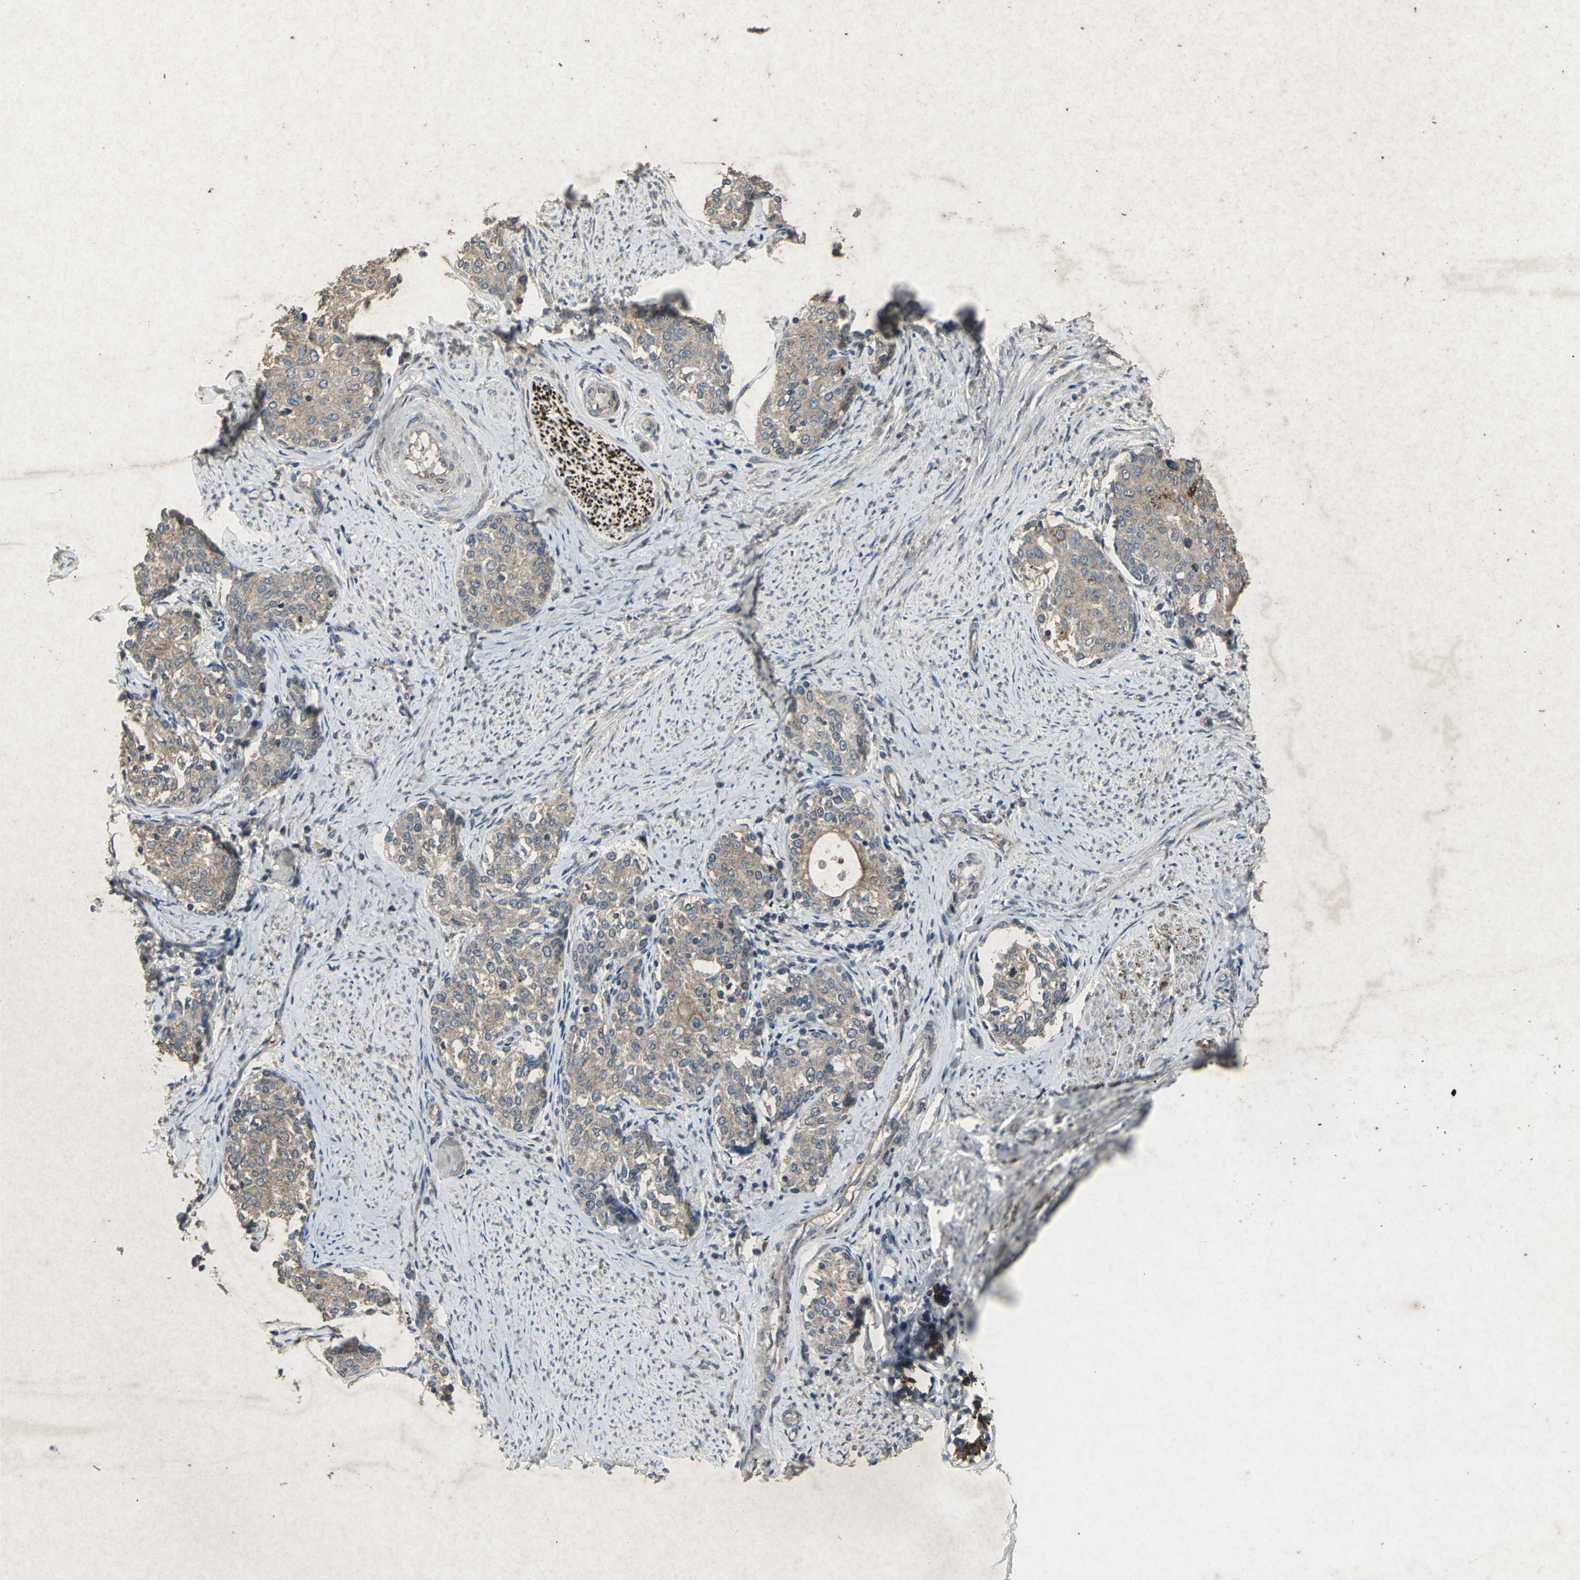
{"staining": {"intensity": "weak", "quantity": ">75%", "location": "cytoplasmic/membranous"}, "tissue": "cervical cancer", "cell_type": "Tumor cells", "image_type": "cancer", "snomed": [{"axis": "morphology", "description": "Squamous cell carcinoma, NOS"}, {"axis": "morphology", "description": "Adenocarcinoma, NOS"}, {"axis": "topography", "description": "Cervix"}], "caption": "IHC histopathology image of neoplastic tissue: human cervical cancer (squamous cell carcinoma) stained using immunohistochemistry exhibits low levels of weak protein expression localized specifically in the cytoplasmic/membranous of tumor cells, appearing as a cytoplasmic/membranous brown color.", "gene": "CCR9", "patient": {"sex": "female", "age": 52}}